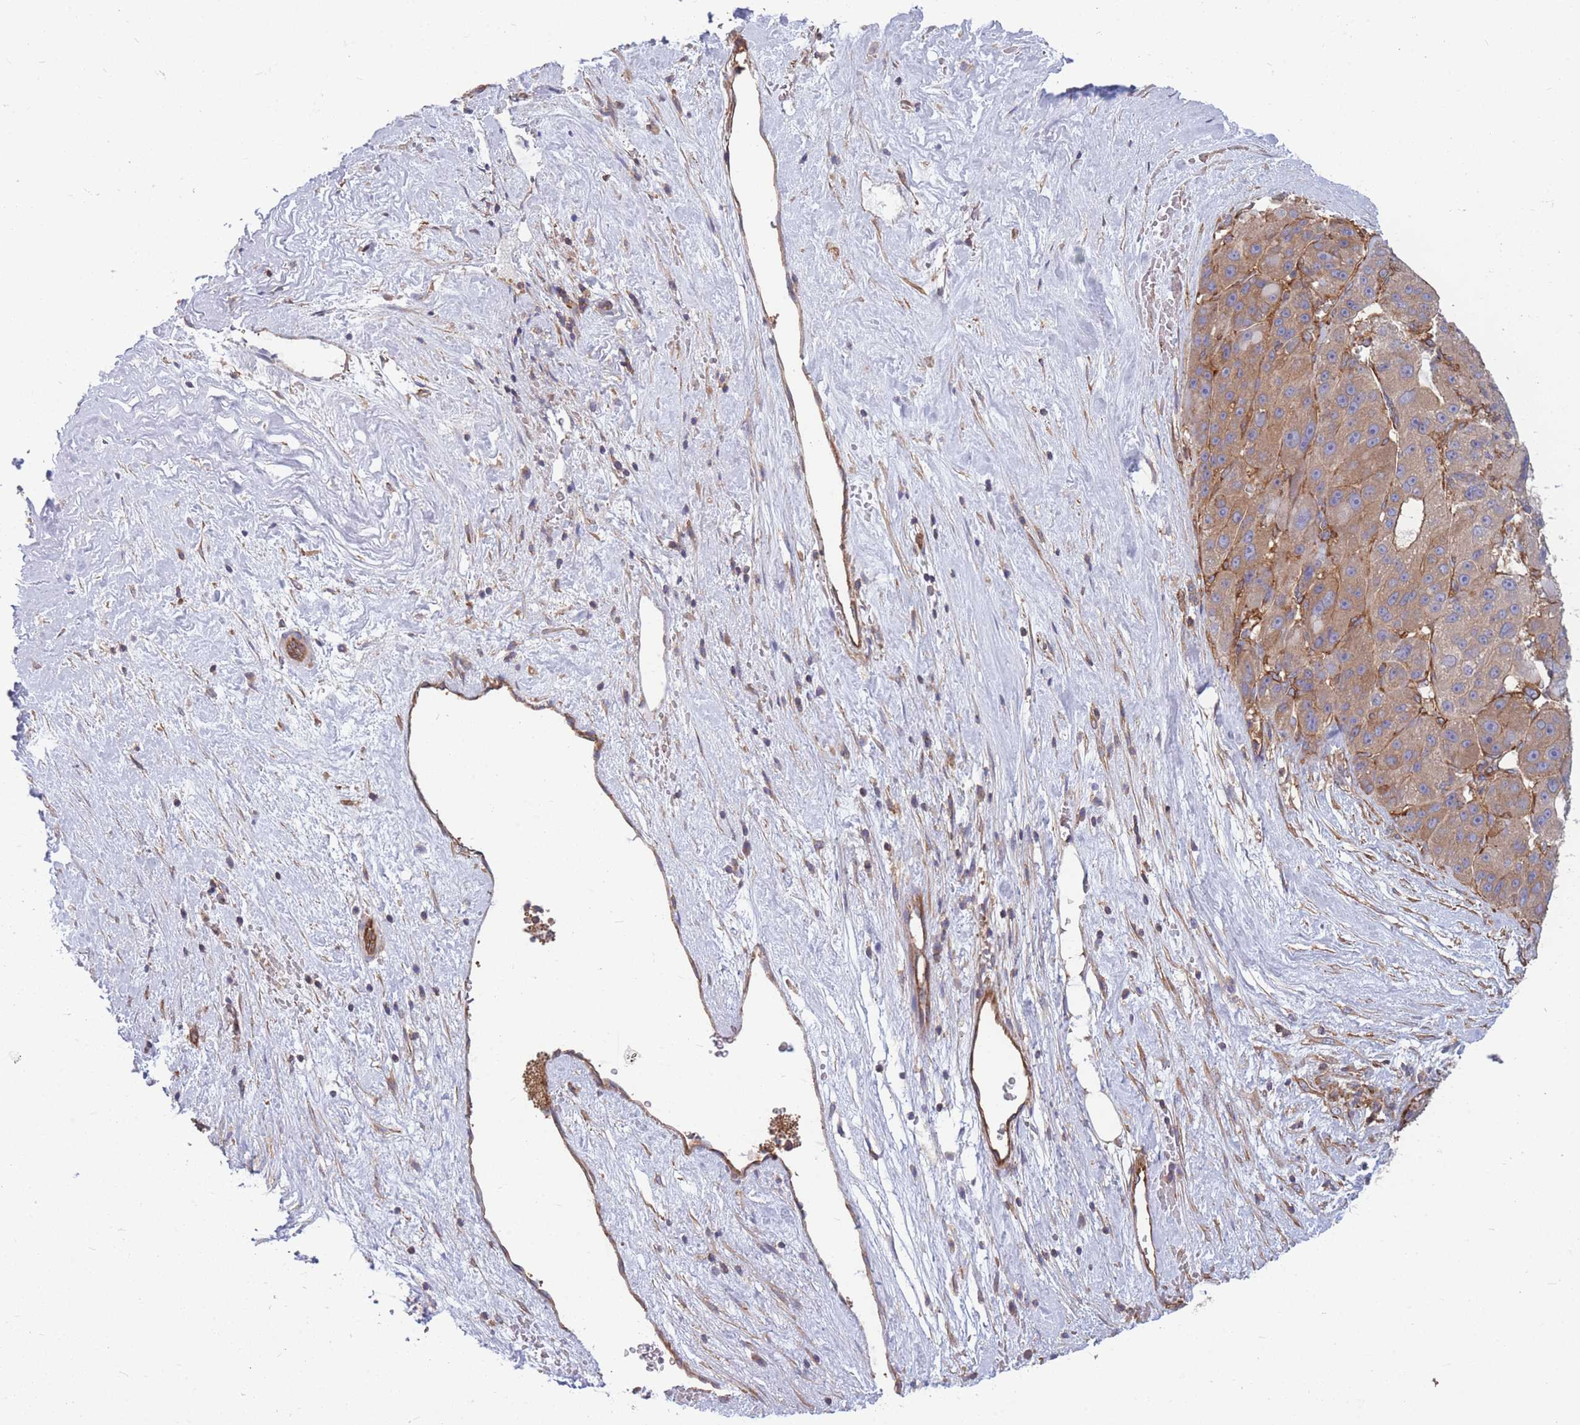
{"staining": {"intensity": "moderate", "quantity": ">75%", "location": "cytoplasmic/membranous"}, "tissue": "liver cancer", "cell_type": "Tumor cells", "image_type": "cancer", "snomed": [{"axis": "morphology", "description": "Carcinoma, Hepatocellular, NOS"}, {"axis": "topography", "description": "Liver"}], "caption": "High-magnification brightfield microscopy of liver hepatocellular carcinoma stained with DAB (brown) and counterstained with hematoxylin (blue). tumor cells exhibit moderate cytoplasmic/membranous expression is seen in approximately>75% of cells. Ihc stains the protein in brown and the nuclei are stained blue.", "gene": "GGA1", "patient": {"sex": "male", "age": 76}}